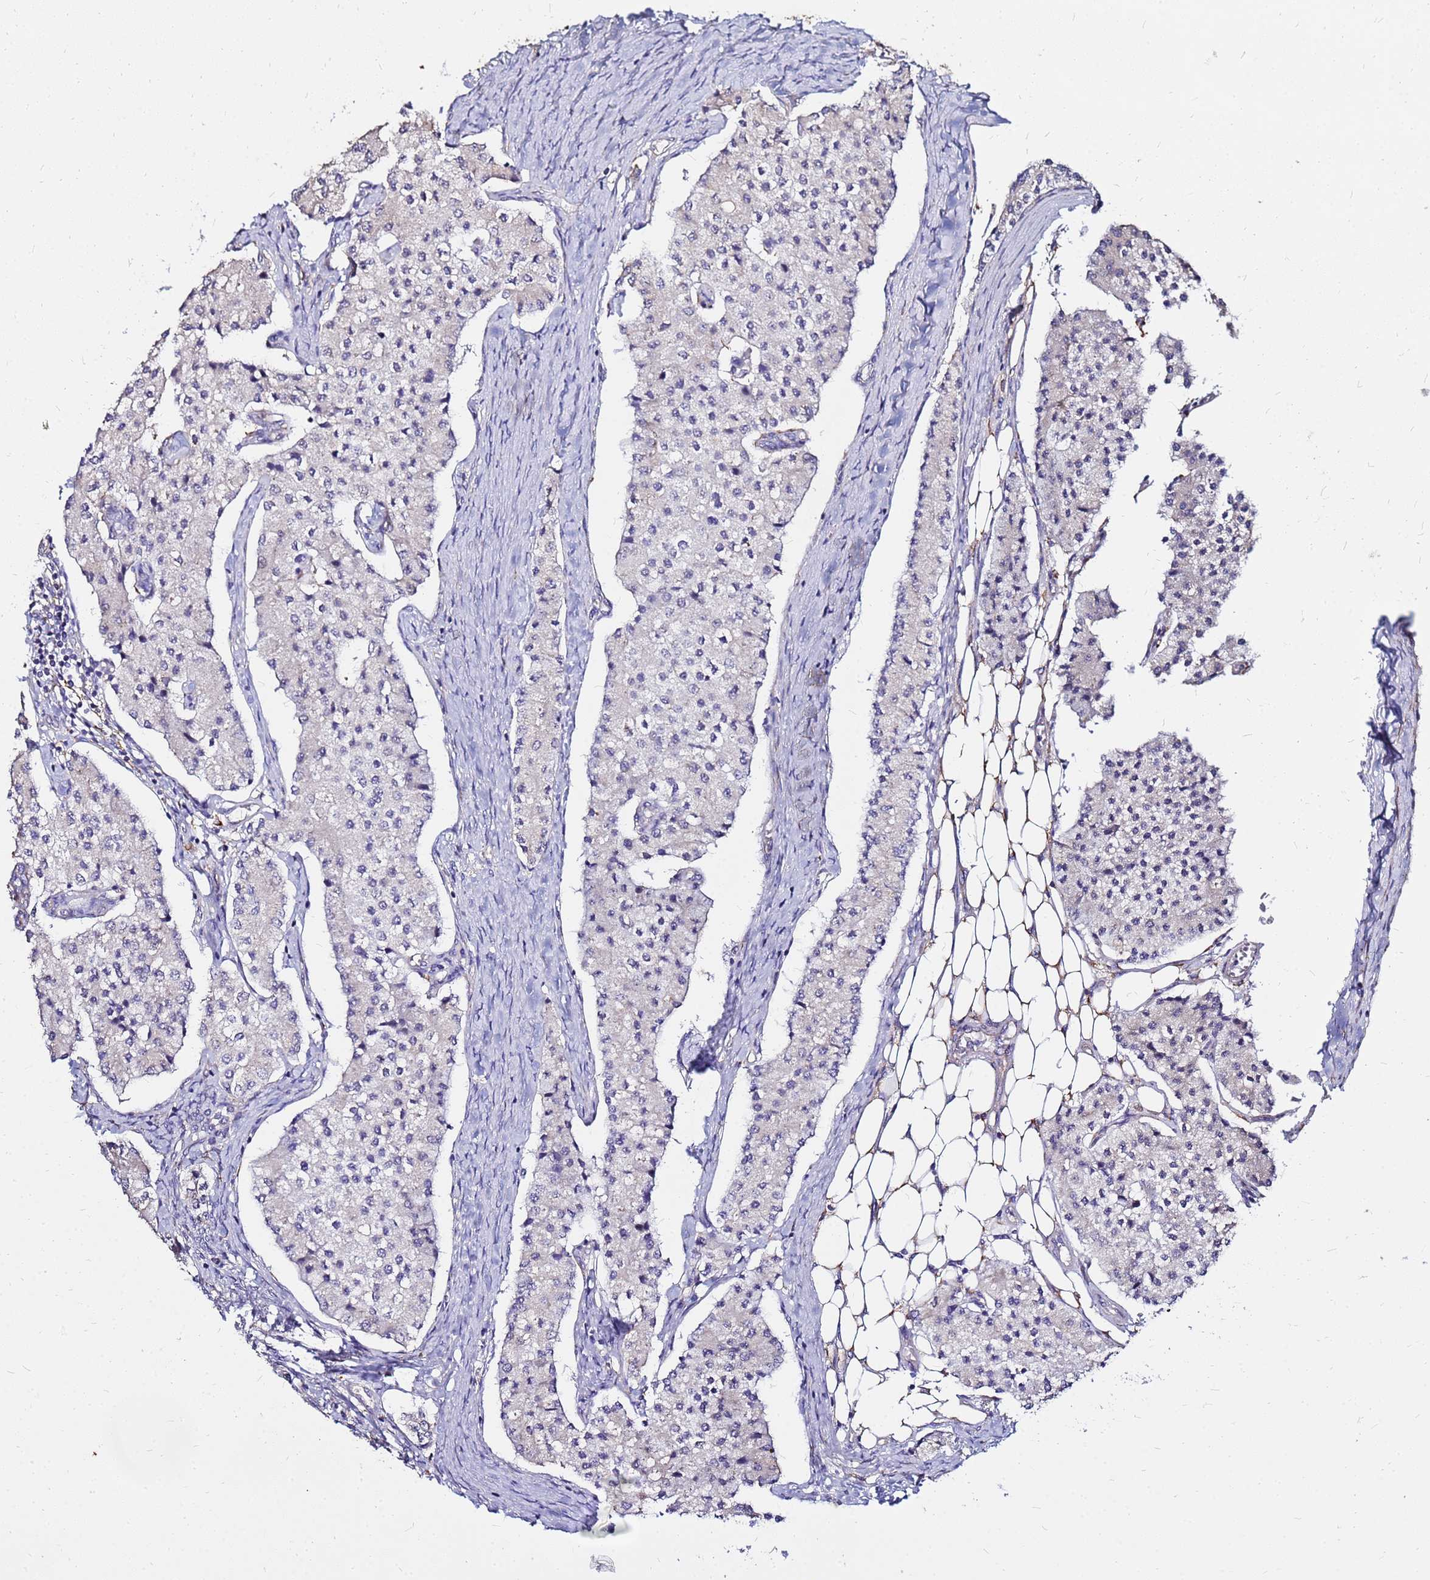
{"staining": {"intensity": "negative", "quantity": "none", "location": "none"}, "tissue": "carcinoid", "cell_type": "Tumor cells", "image_type": "cancer", "snomed": [{"axis": "morphology", "description": "Carcinoid, malignant, NOS"}, {"axis": "topography", "description": "Colon"}], "caption": "Carcinoid (malignant) was stained to show a protein in brown. There is no significant staining in tumor cells.", "gene": "ARHGEF5", "patient": {"sex": "female", "age": 52}}